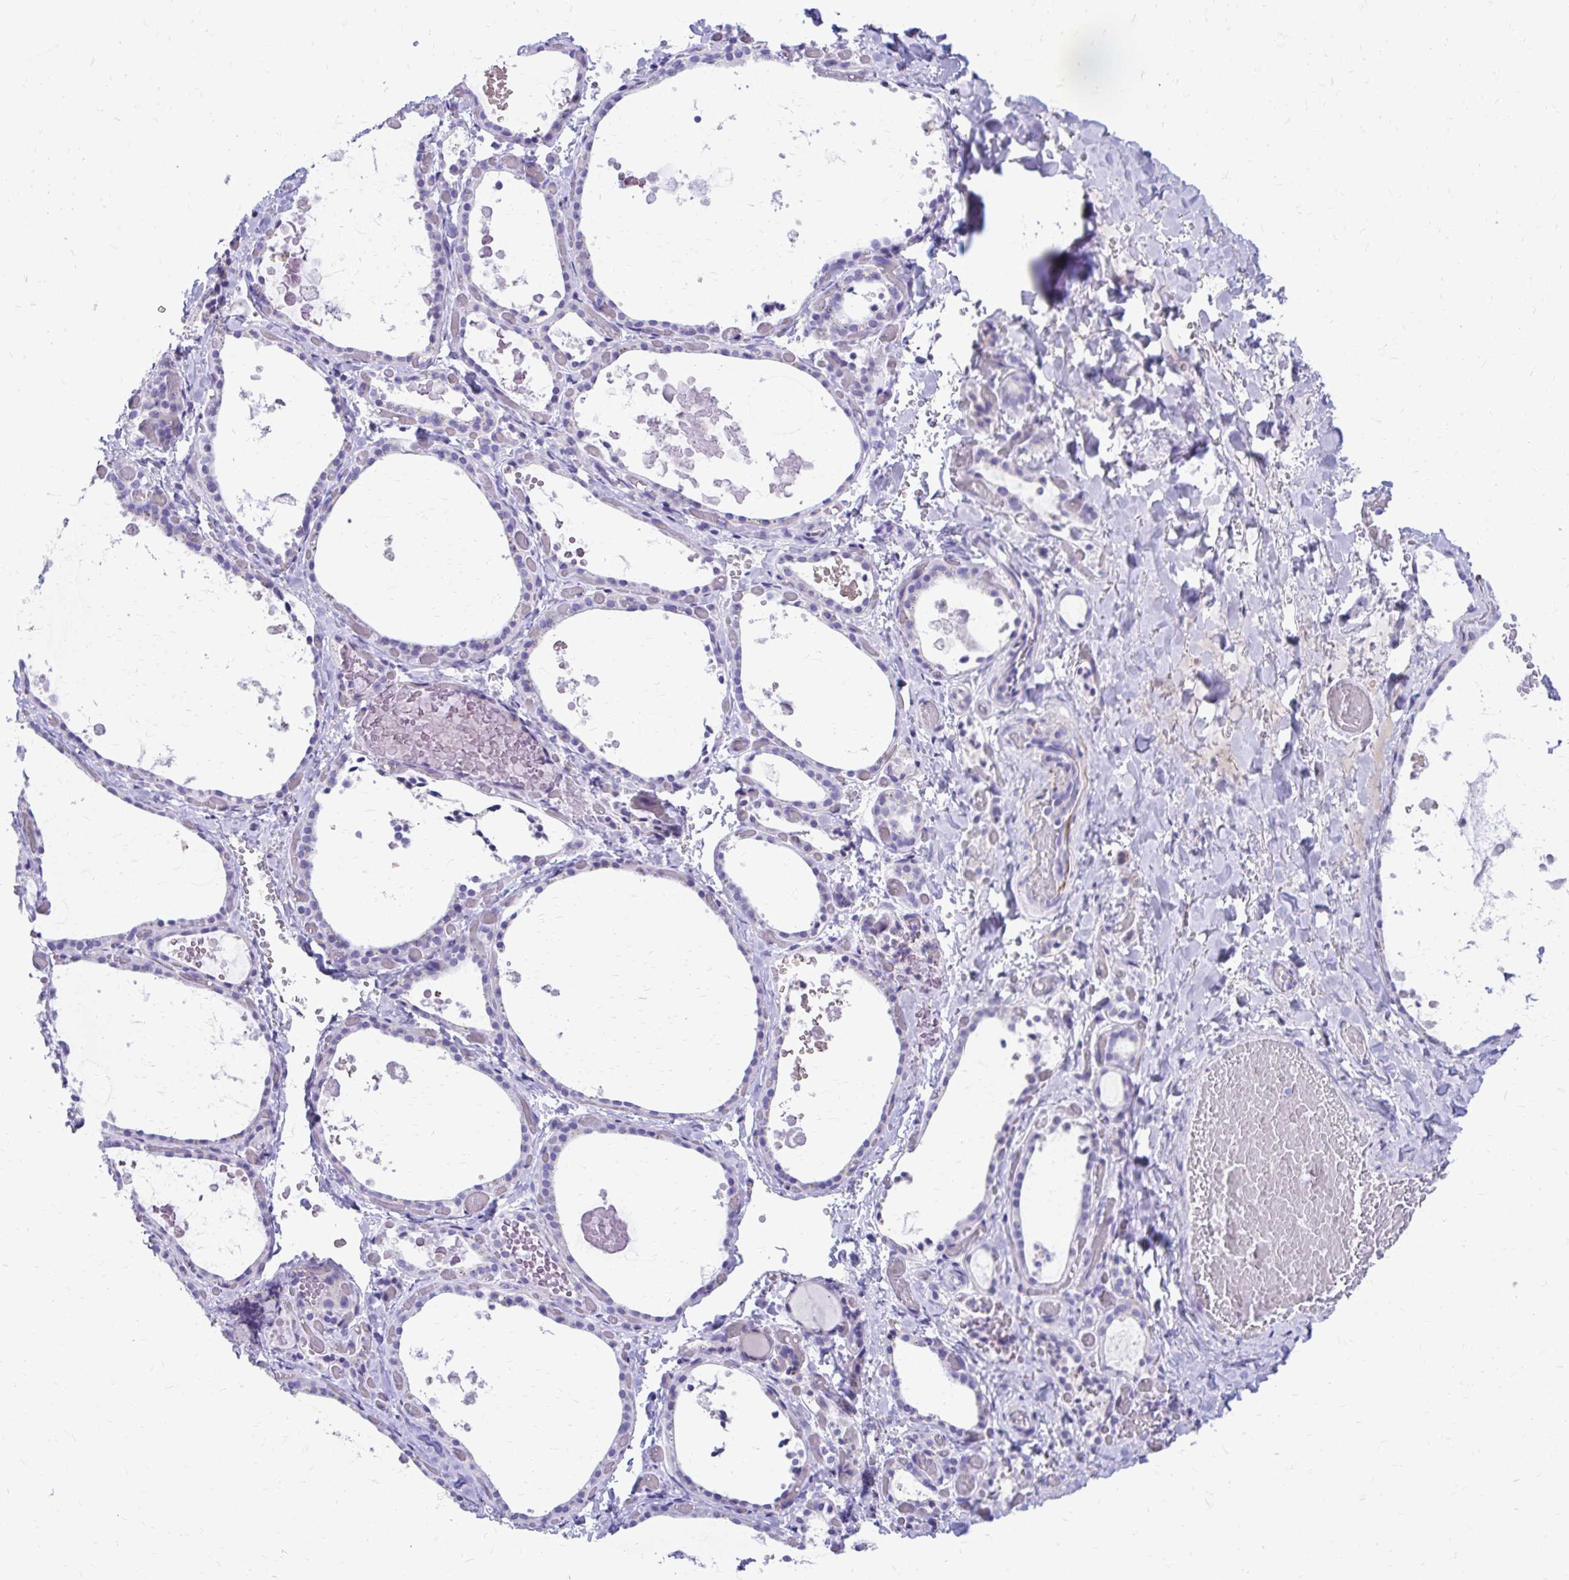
{"staining": {"intensity": "negative", "quantity": "none", "location": "none"}, "tissue": "thyroid gland", "cell_type": "Glandular cells", "image_type": "normal", "snomed": [{"axis": "morphology", "description": "Normal tissue, NOS"}, {"axis": "topography", "description": "Thyroid gland"}], "caption": "Immunohistochemical staining of normal thyroid gland displays no significant positivity in glandular cells. The staining was performed using DAB (3,3'-diaminobenzidine) to visualize the protein expression in brown, while the nuclei were stained in blue with hematoxylin (Magnification: 20x).", "gene": "SATL1", "patient": {"sex": "female", "age": 56}}